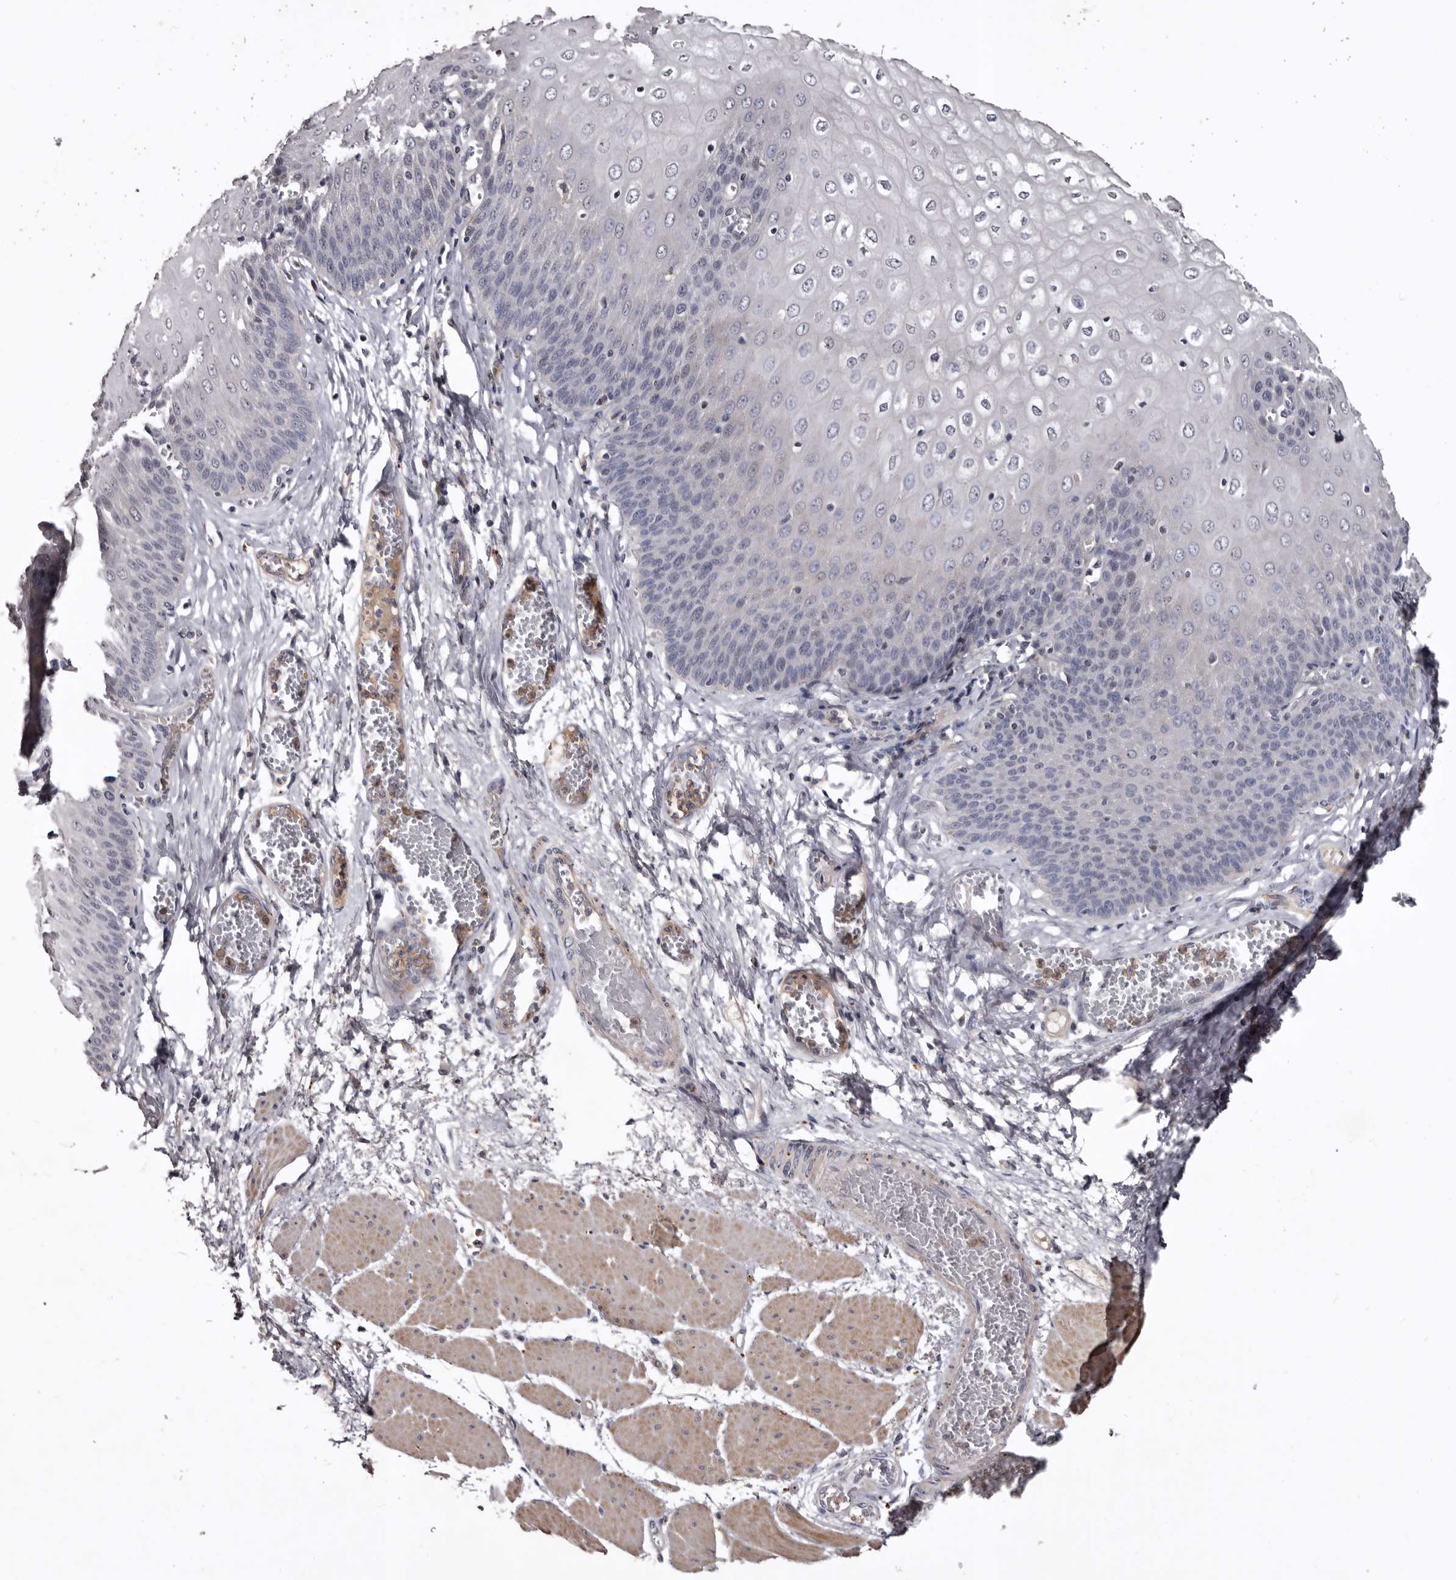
{"staining": {"intensity": "negative", "quantity": "none", "location": "none"}, "tissue": "esophagus", "cell_type": "Squamous epithelial cells", "image_type": "normal", "snomed": [{"axis": "morphology", "description": "Normal tissue, NOS"}, {"axis": "topography", "description": "Esophagus"}], "caption": "High power microscopy micrograph of an immunohistochemistry photomicrograph of unremarkable esophagus, revealing no significant expression in squamous epithelial cells. (Stains: DAB IHC with hematoxylin counter stain, Microscopy: brightfield microscopy at high magnification).", "gene": "SLC10A4", "patient": {"sex": "male", "age": 60}}